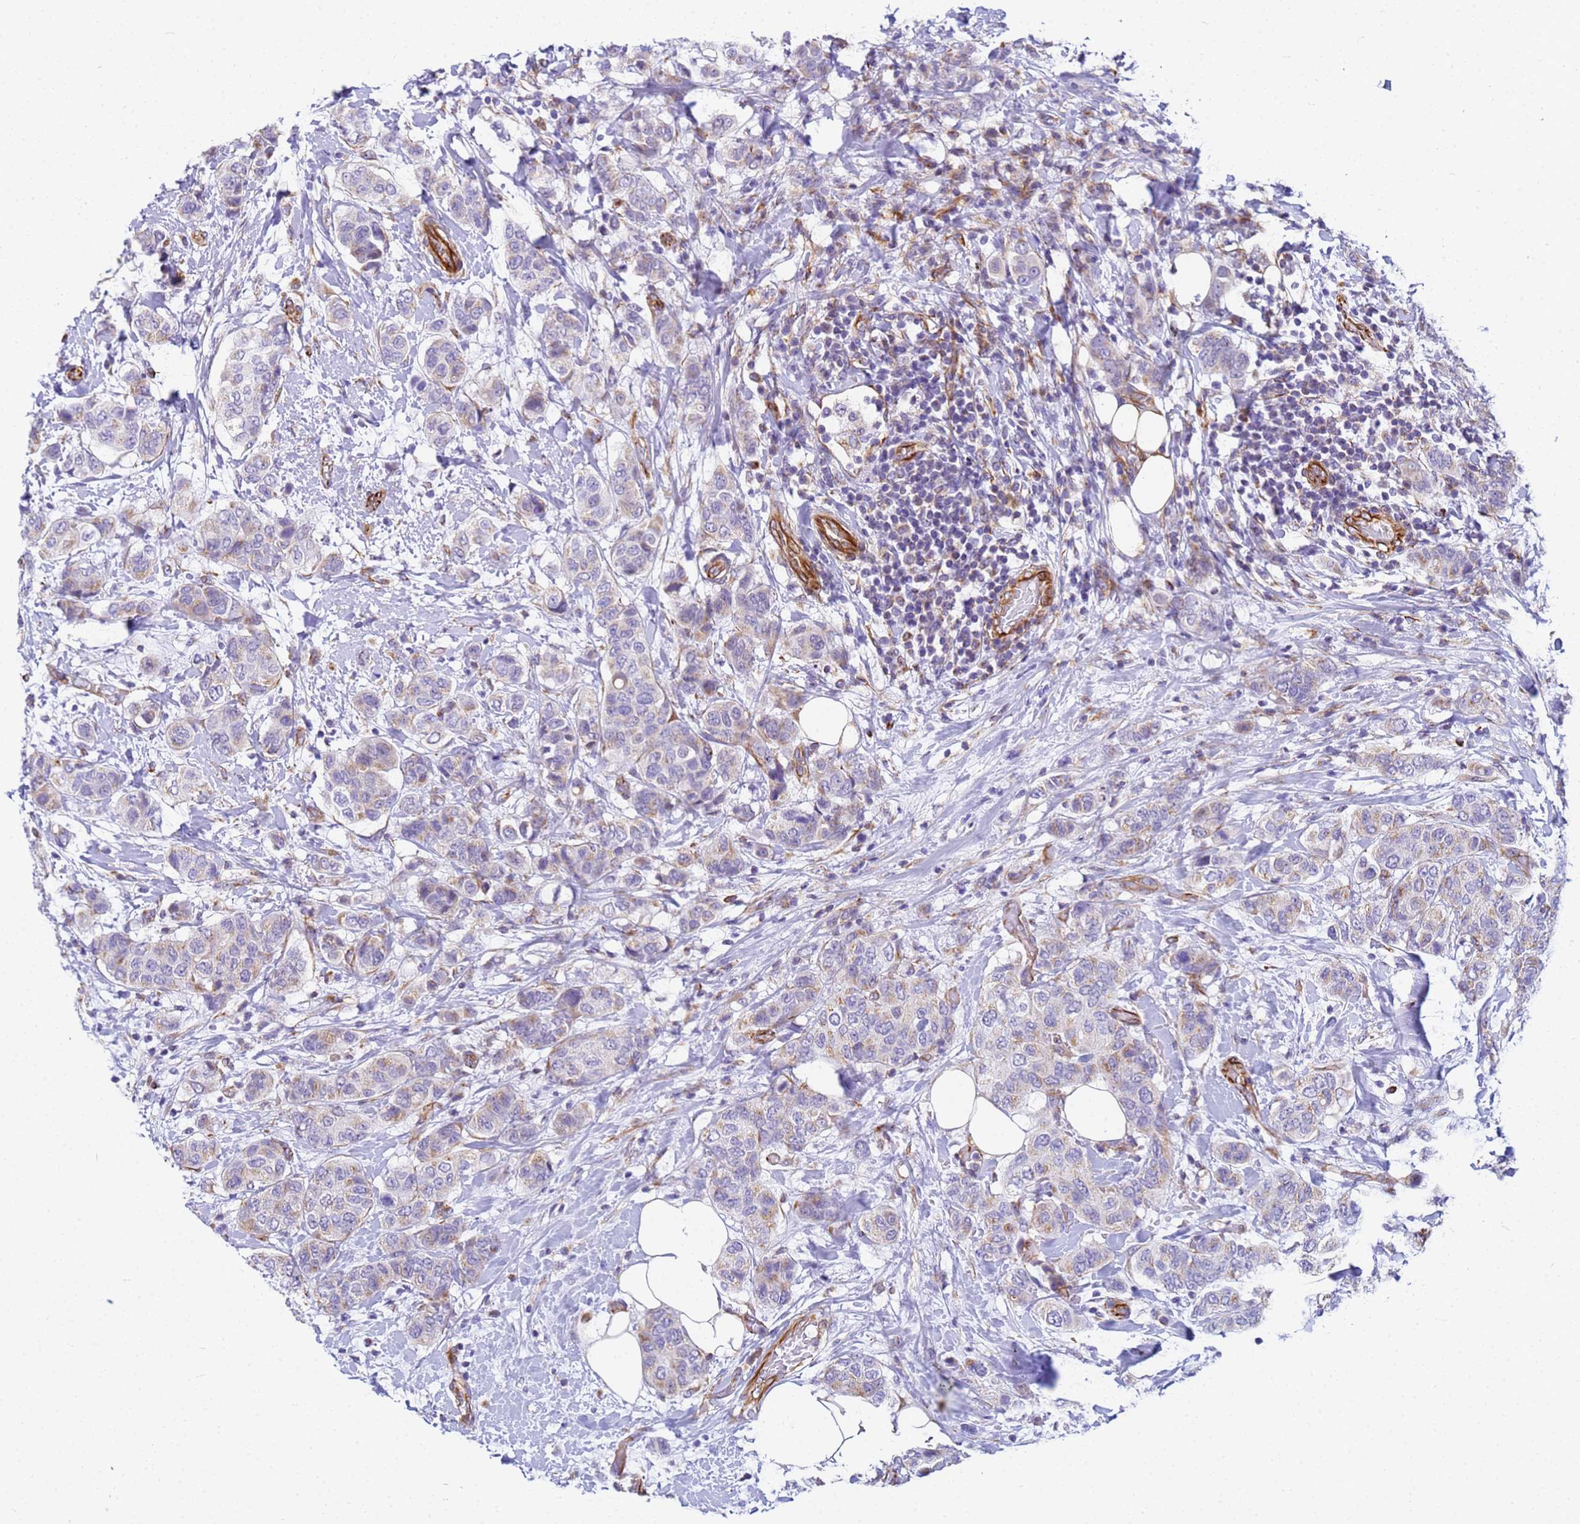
{"staining": {"intensity": "moderate", "quantity": "<25%", "location": "cytoplasmic/membranous"}, "tissue": "breast cancer", "cell_type": "Tumor cells", "image_type": "cancer", "snomed": [{"axis": "morphology", "description": "Lobular carcinoma"}, {"axis": "topography", "description": "Breast"}], "caption": "Tumor cells display low levels of moderate cytoplasmic/membranous staining in about <25% of cells in breast lobular carcinoma.", "gene": "UBXN2B", "patient": {"sex": "female", "age": 51}}